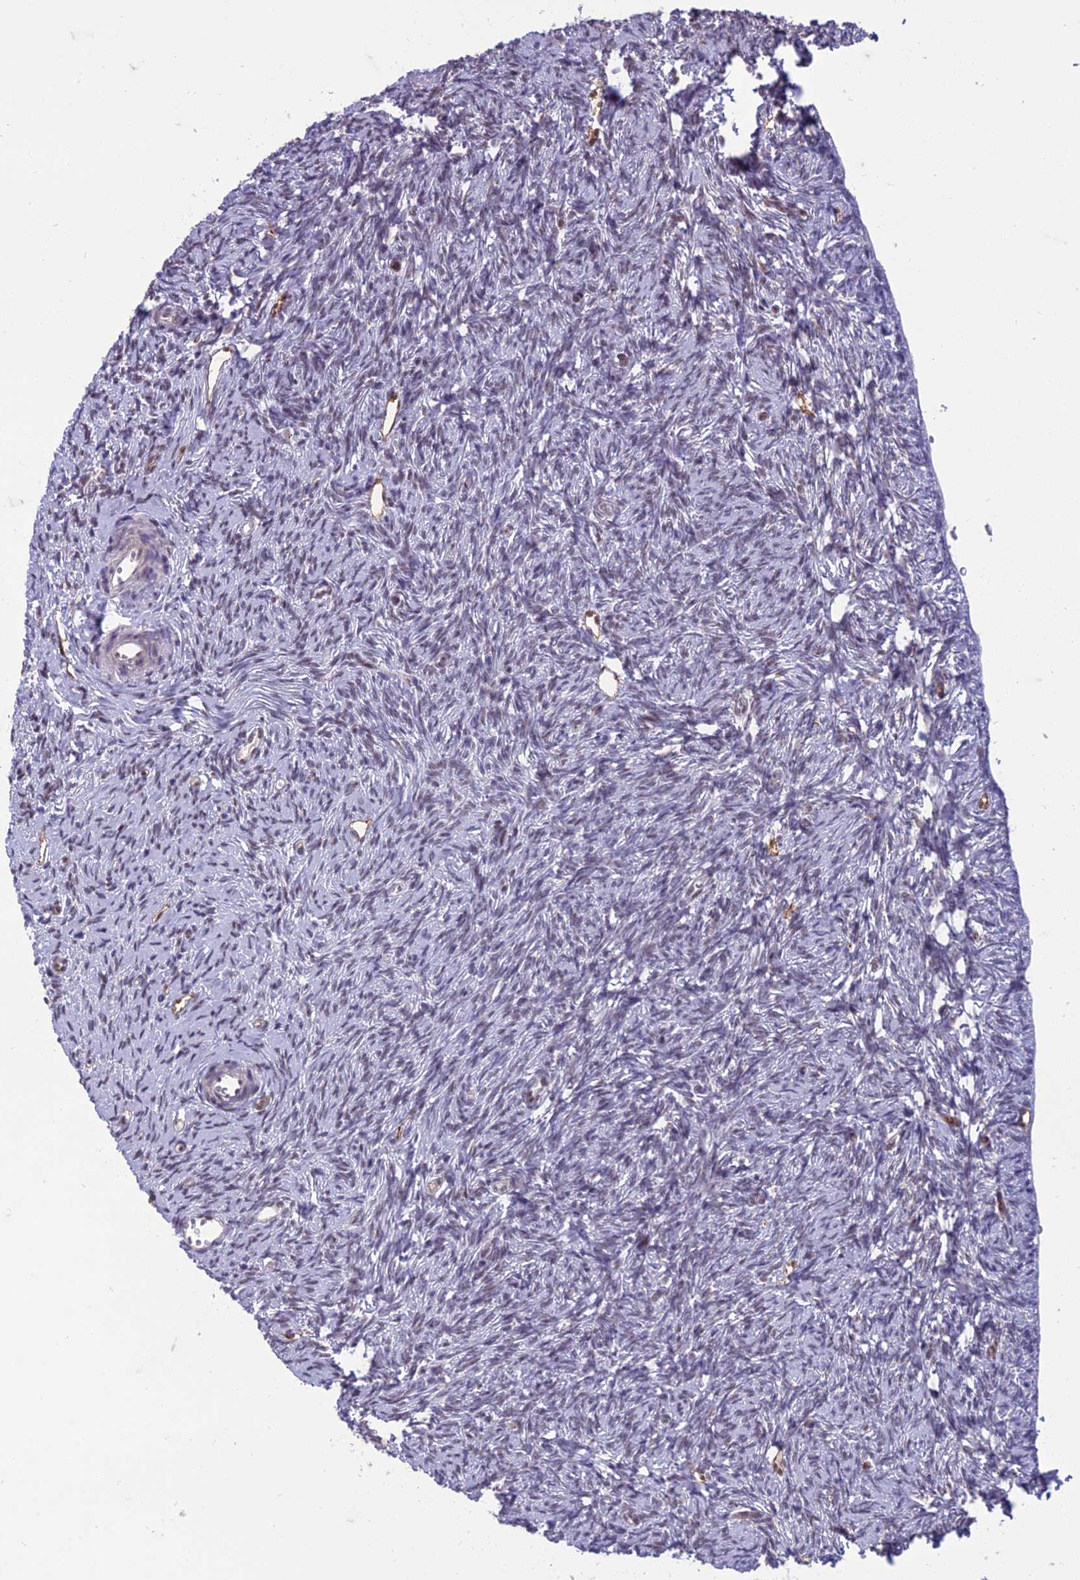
{"staining": {"intensity": "weak", "quantity": ">75%", "location": "nuclear"}, "tissue": "ovary", "cell_type": "Follicle cells", "image_type": "normal", "snomed": [{"axis": "morphology", "description": "Normal tissue, NOS"}, {"axis": "topography", "description": "Ovary"}], "caption": "The image displays a brown stain indicating the presence of a protein in the nuclear of follicle cells in ovary. The staining is performed using DAB brown chromogen to label protein expression. The nuclei are counter-stained blue using hematoxylin.", "gene": "RANBP3", "patient": {"sex": "female", "age": 51}}